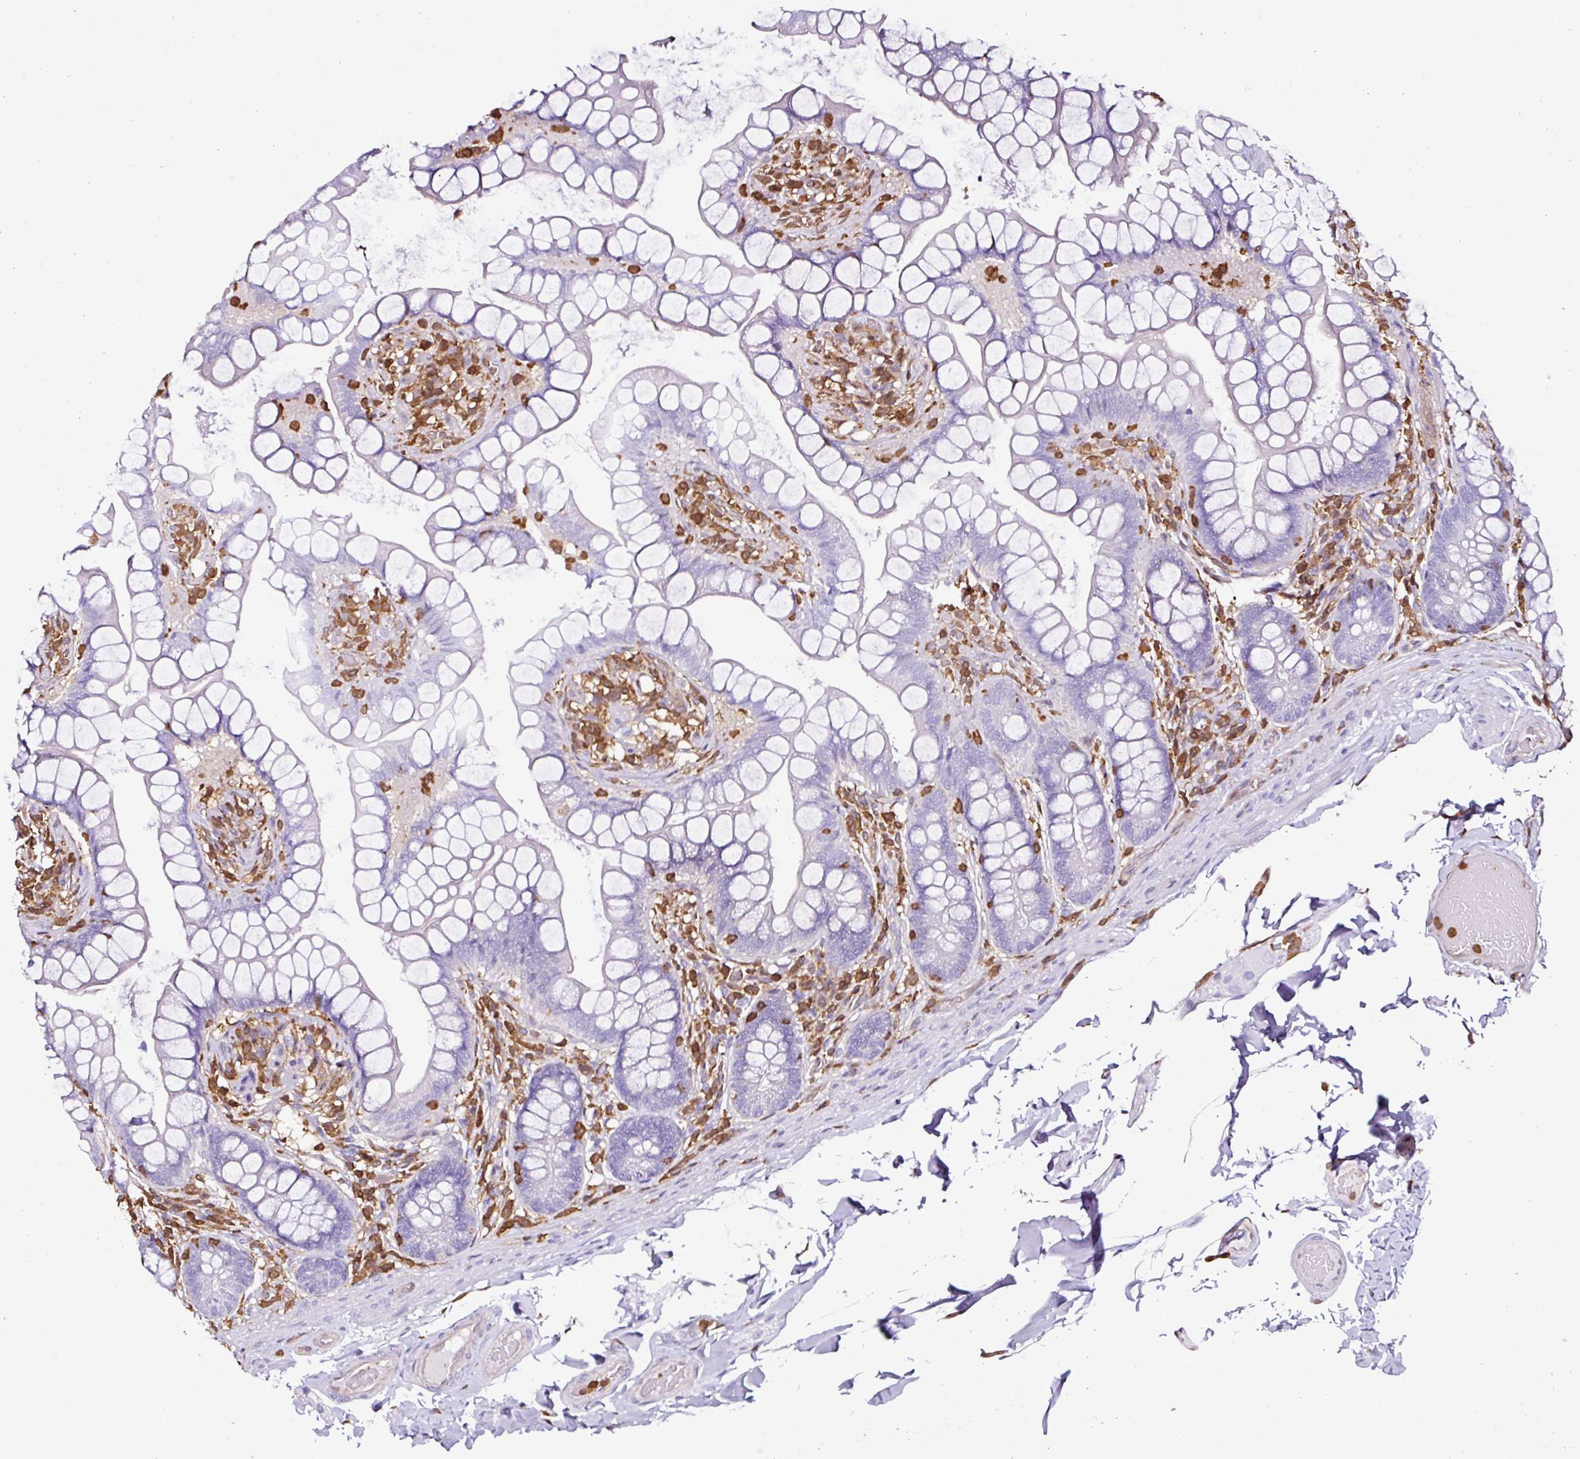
{"staining": {"intensity": "negative", "quantity": "none", "location": "none"}, "tissue": "small intestine", "cell_type": "Glandular cells", "image_type": "normal", "snomed": [{"axis": "morphology", "description": "Normal tissue, NOS"}, {"axis": "topography", "description": "Small intestine"}], "caption": "DAB immunohistochemical staining of benign small intestine displays no significant expression in glandular cells.", "gene": "ARHGDIB", "patient": {"sex": "male", "age": 70}}